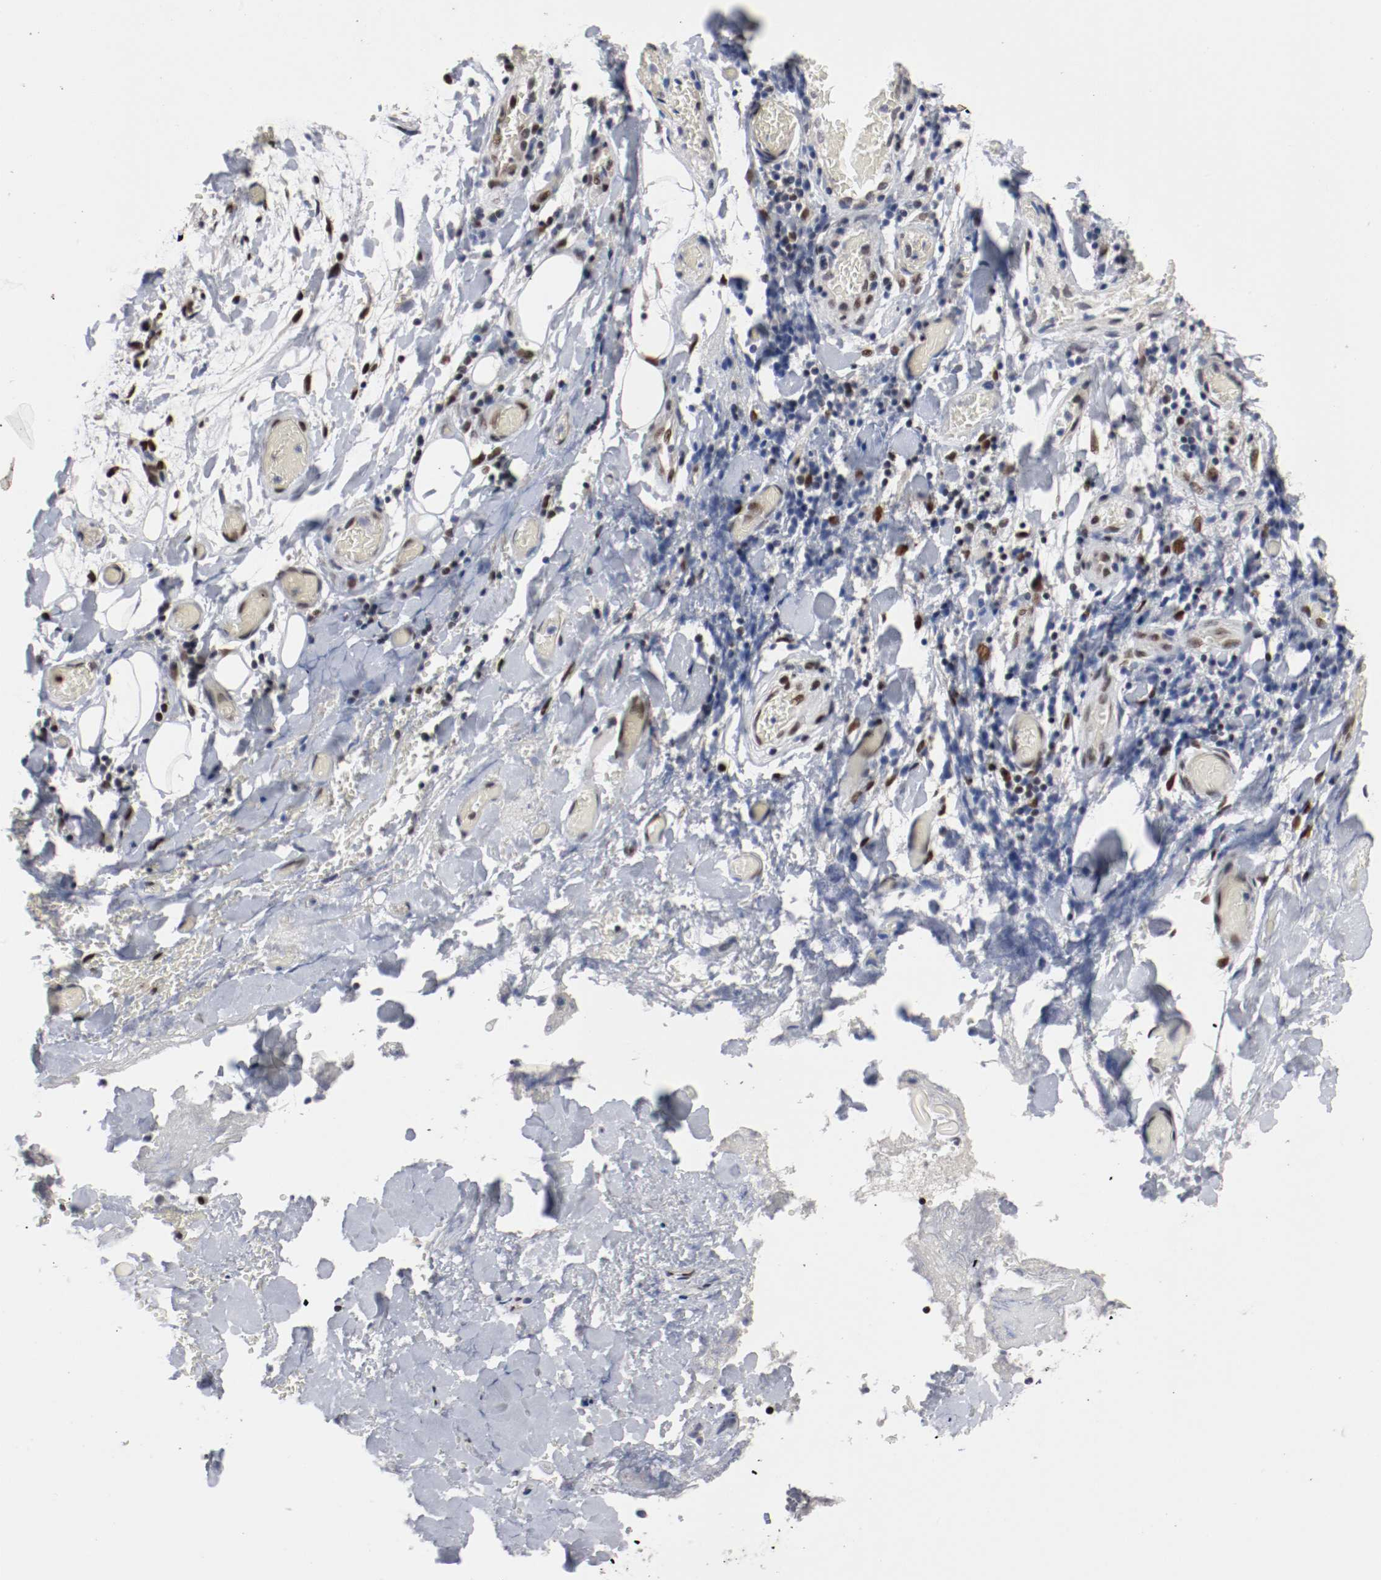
{"staining": {"intensity": "strong", "quantity": ">75%", "location": "nuclear"}, "tissue": "adipose tissue", "cell_type": "Adipocytes", "image_type": "normal", "snomed": [{"axis": "morphology", "description": "Normal tissue, NOS"}, {"axis": "morphology", "description": "Cholangiocarcinoma"}, {"axis": "topography", "description": "Liver"}, {"axis": "topography", "description": "Peripheral nerve tissue"}], "caption": "The photomicrograph exhibits immunohistochemical staining of normal adipose tissue. There is strong nuclear positivity is present in approximately >75% of adipocytes. Immunohistochemistry stains the protein of interest in brown and the nuclei are stained blue.", "gene": "MEF2D", "patient": {"sex": "male", "age": 50}}